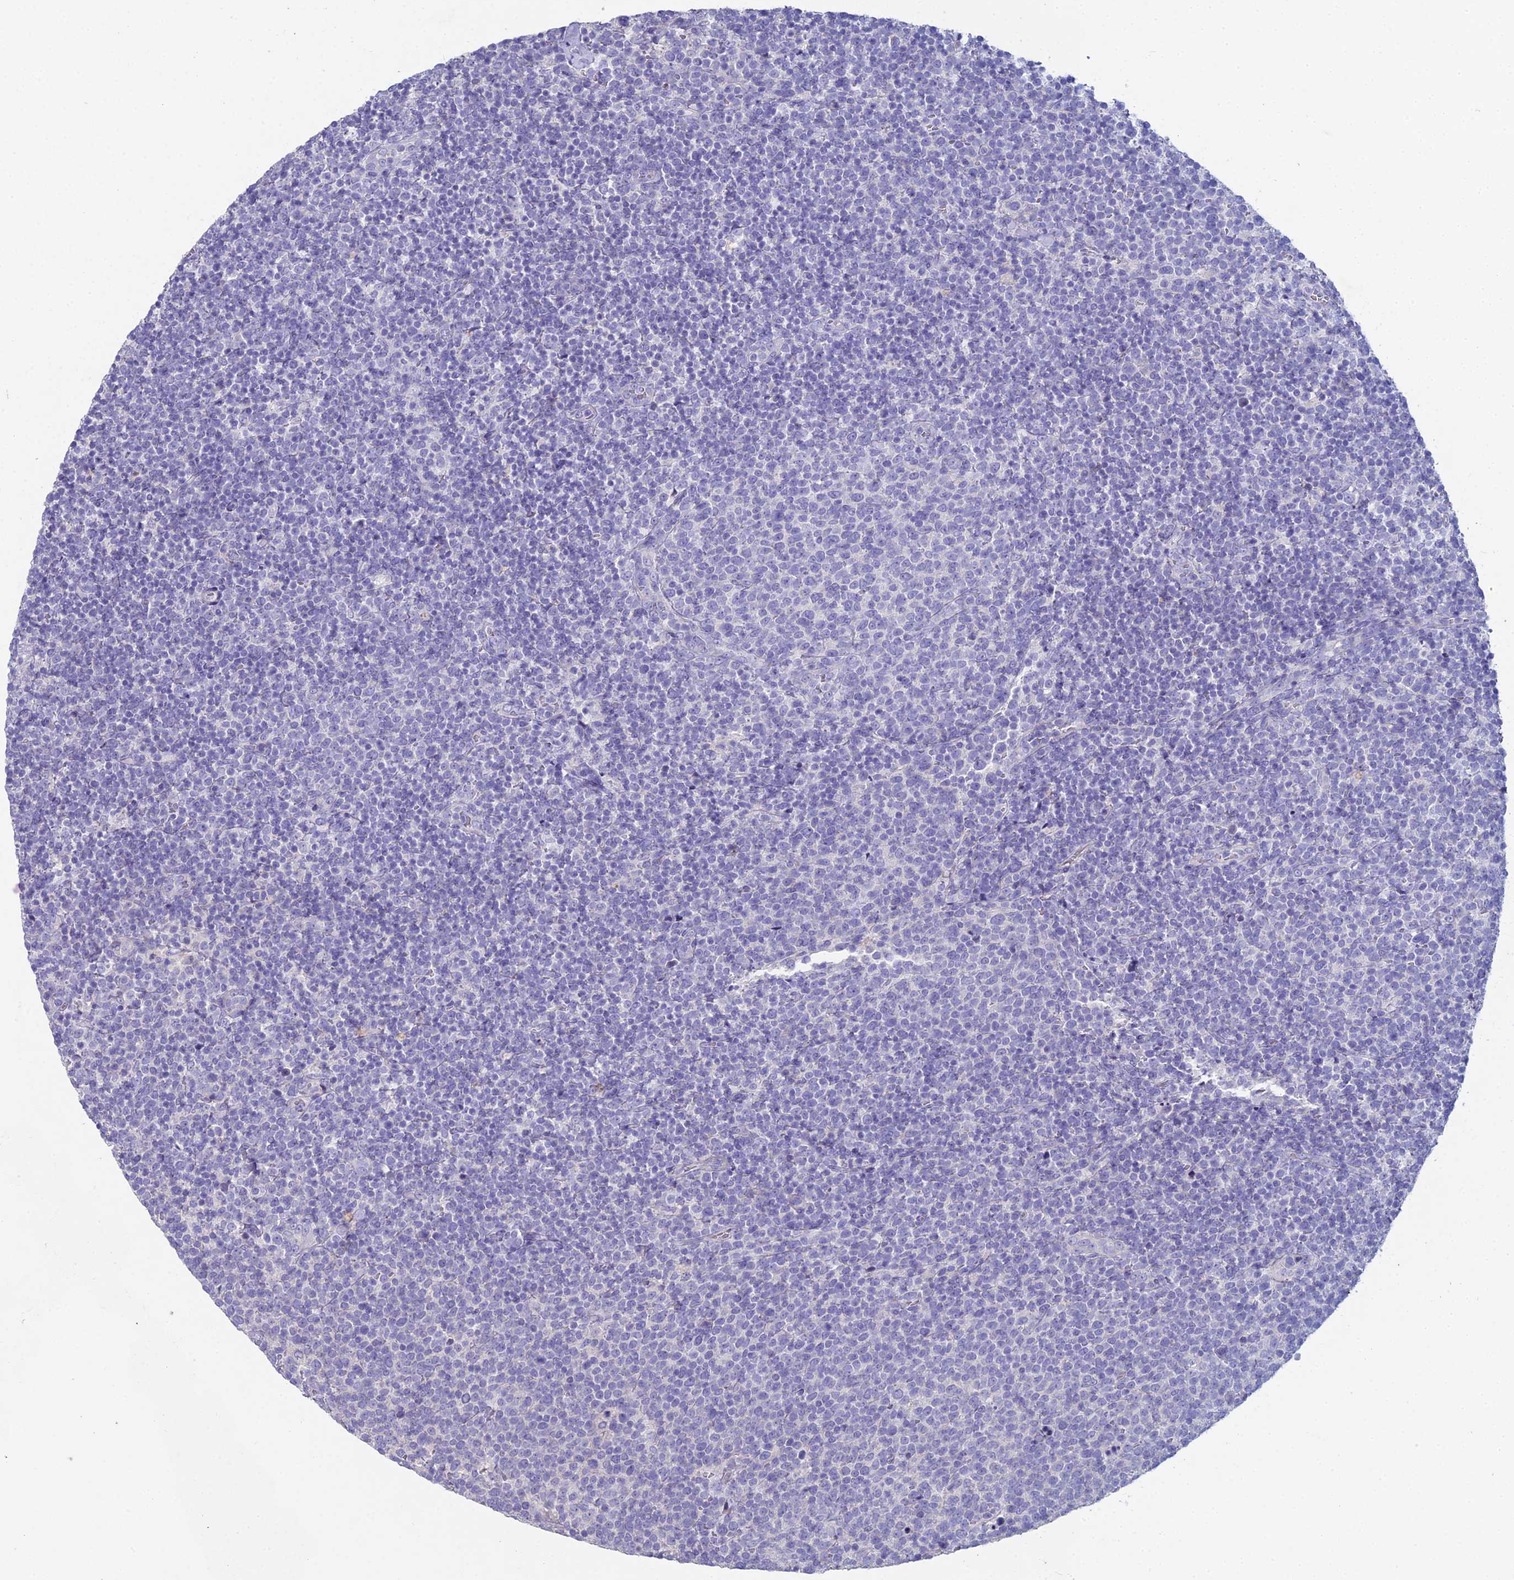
{"staining": {"intensity": "negative", "quantity": "none", "location": "none"}, "tissue": "lymphoma", "cell_type": "Tumor cells", "image_type": "cancer", "snomed": [{"axis": "morphology", "description": "Malignant lymphoma, non-Hodgkin's type, High grade"}, {"axis": "topography", "description": "Lymph node"}], "caption": "High magnification brightfield microscopy of malignant lymphoma, non-Hodgkin's type (high-grade) stained with DAB (3,3'-diaminobenzidine) (brown) and counterstained with hematoxylin (blue): tumor cells show no significant staining.", "gene": "NCAM1", "patient": {"sex": "male", "age": 61}}